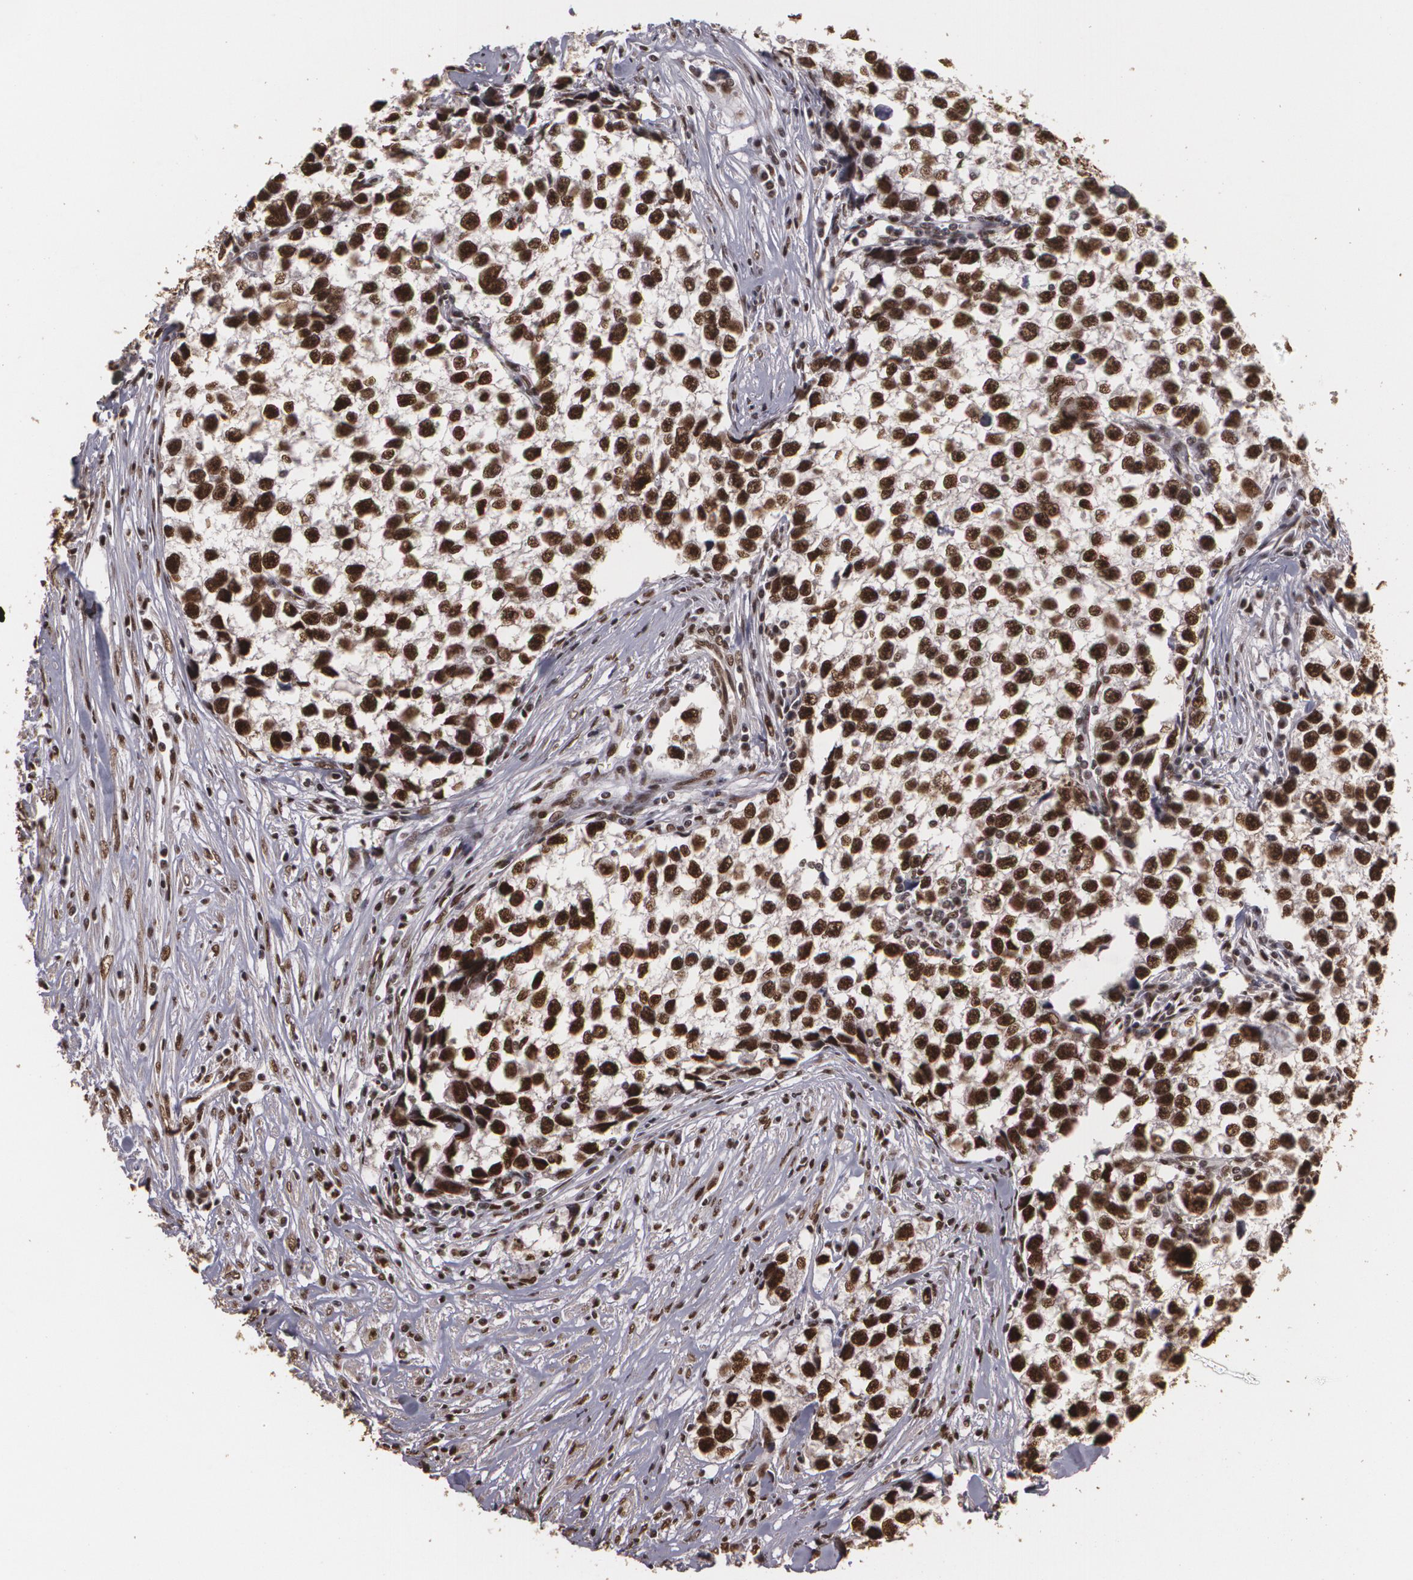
{"staining": {"intensity": "strong", "quantity": ">75%", "location": "nuclear"}, "tissue": "testis cancer", "cell_type": "Tumor cells", "image_type": "cancer", "snomed": [{"axis": "morphology", "description": "Seminoma, NOS"}, {"axis": "morphology", "description": "Carcinoma, Embryonal, NOS"}, {"axis": "topography", "description": "Testis"}], "caption": "This is a histology image of IHC staining of testis cancer (embryonal carcinoma), which shows strong expression in the nuclear of tumor cells.", "gene": "RCOR1", "patient": {"sex": "male", "age": 30}}